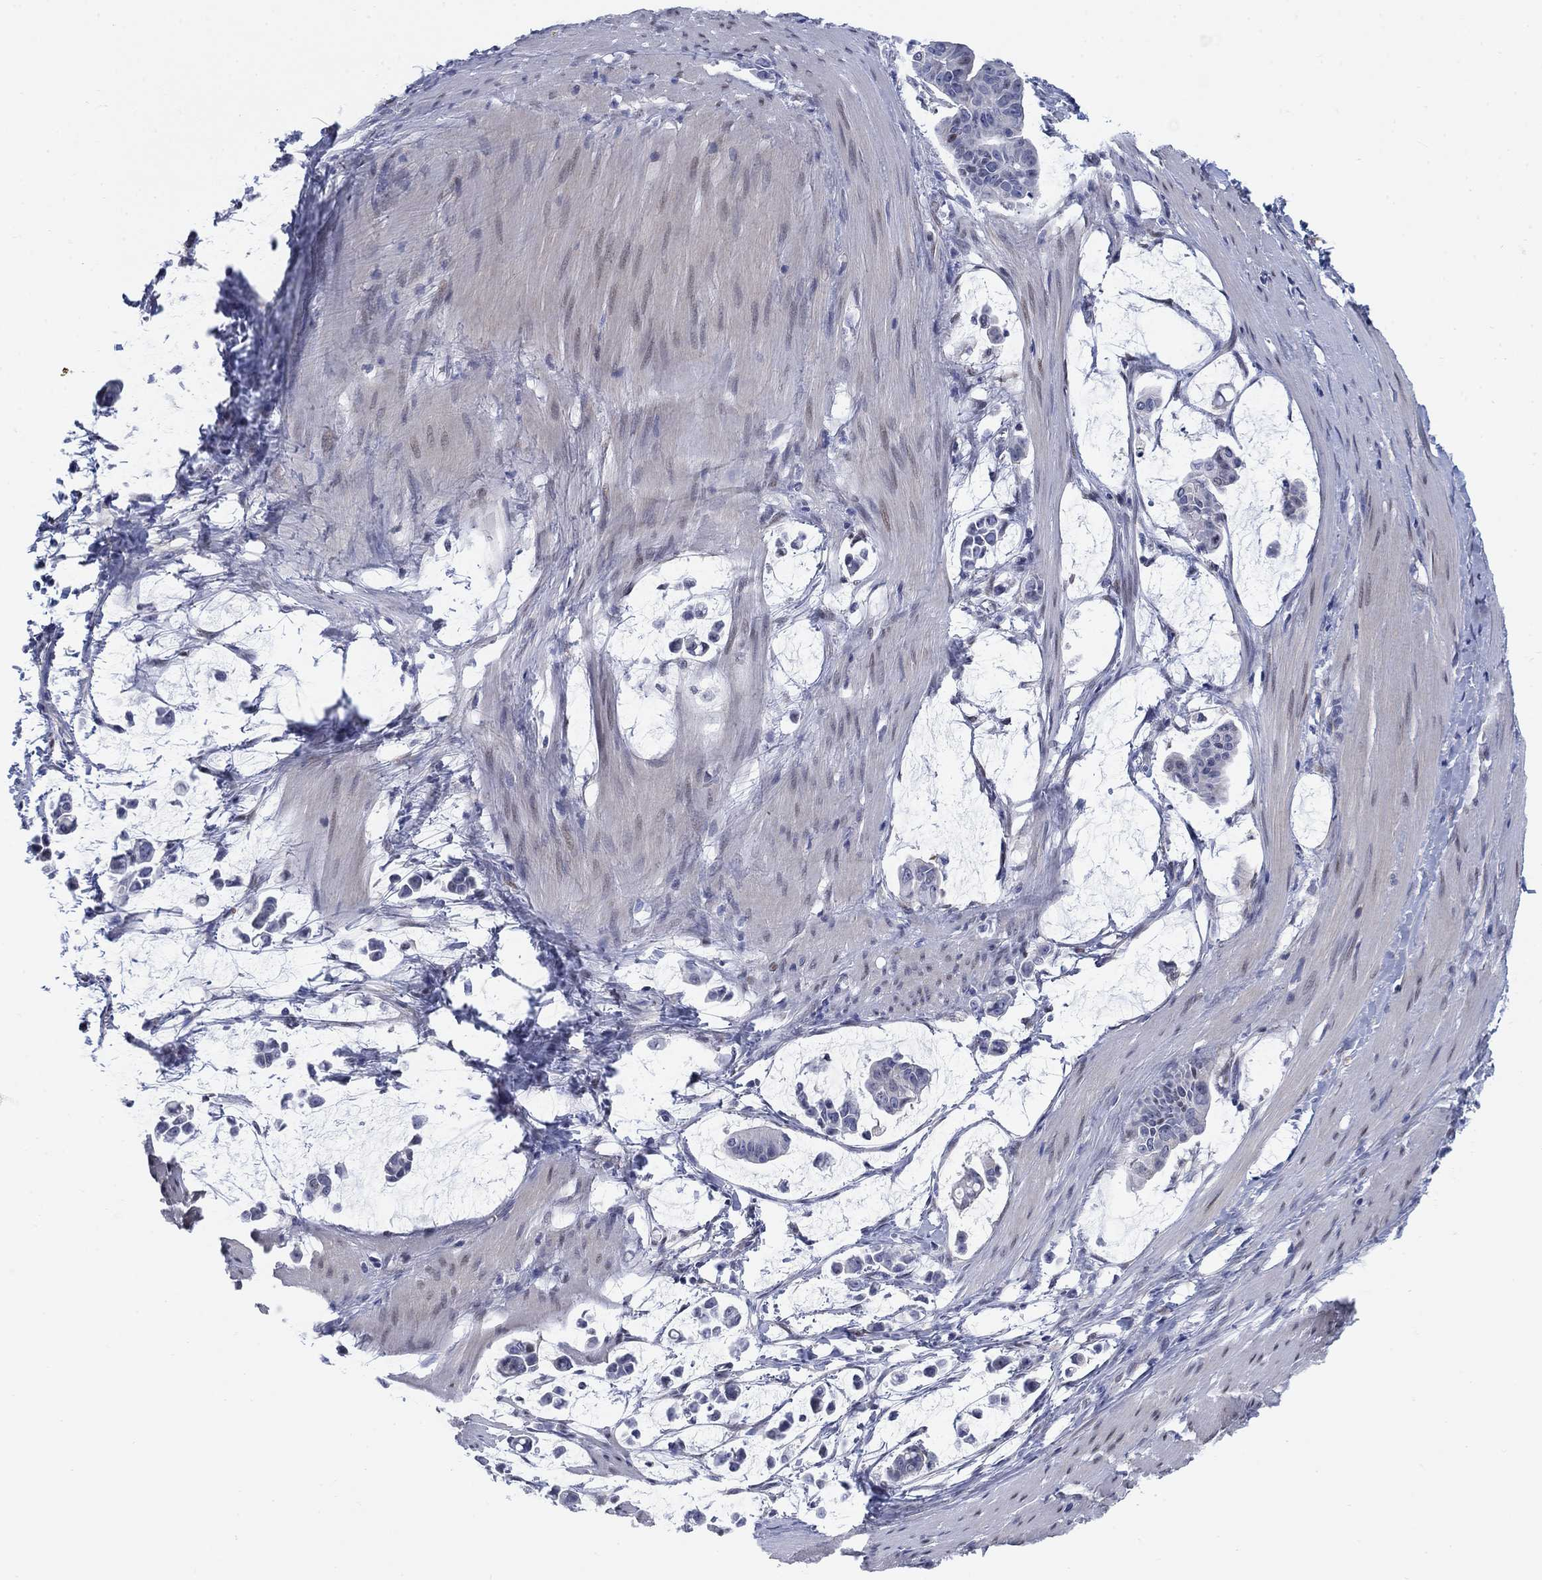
{"staining": {"intensity": "negative", "quantity": "none", "location": "none"}, "tissue": "stomach cancer", "cell_type": "Tumor cells", "image_type": "cancer", "snomed": [{"axis": "morphology", "description": "Adenocarcinoma, NOS"}, {"axis": "topography", "description": "Stomach"}], "caption": "A high-resolution micrograph shows immunohistochemistry (IHC) staining of stomach adenocarcinoma, which exhibits no significant expression in tumor cells.", "gene": "MYO3A", "patient": {"sex": "male", "age": 82}}